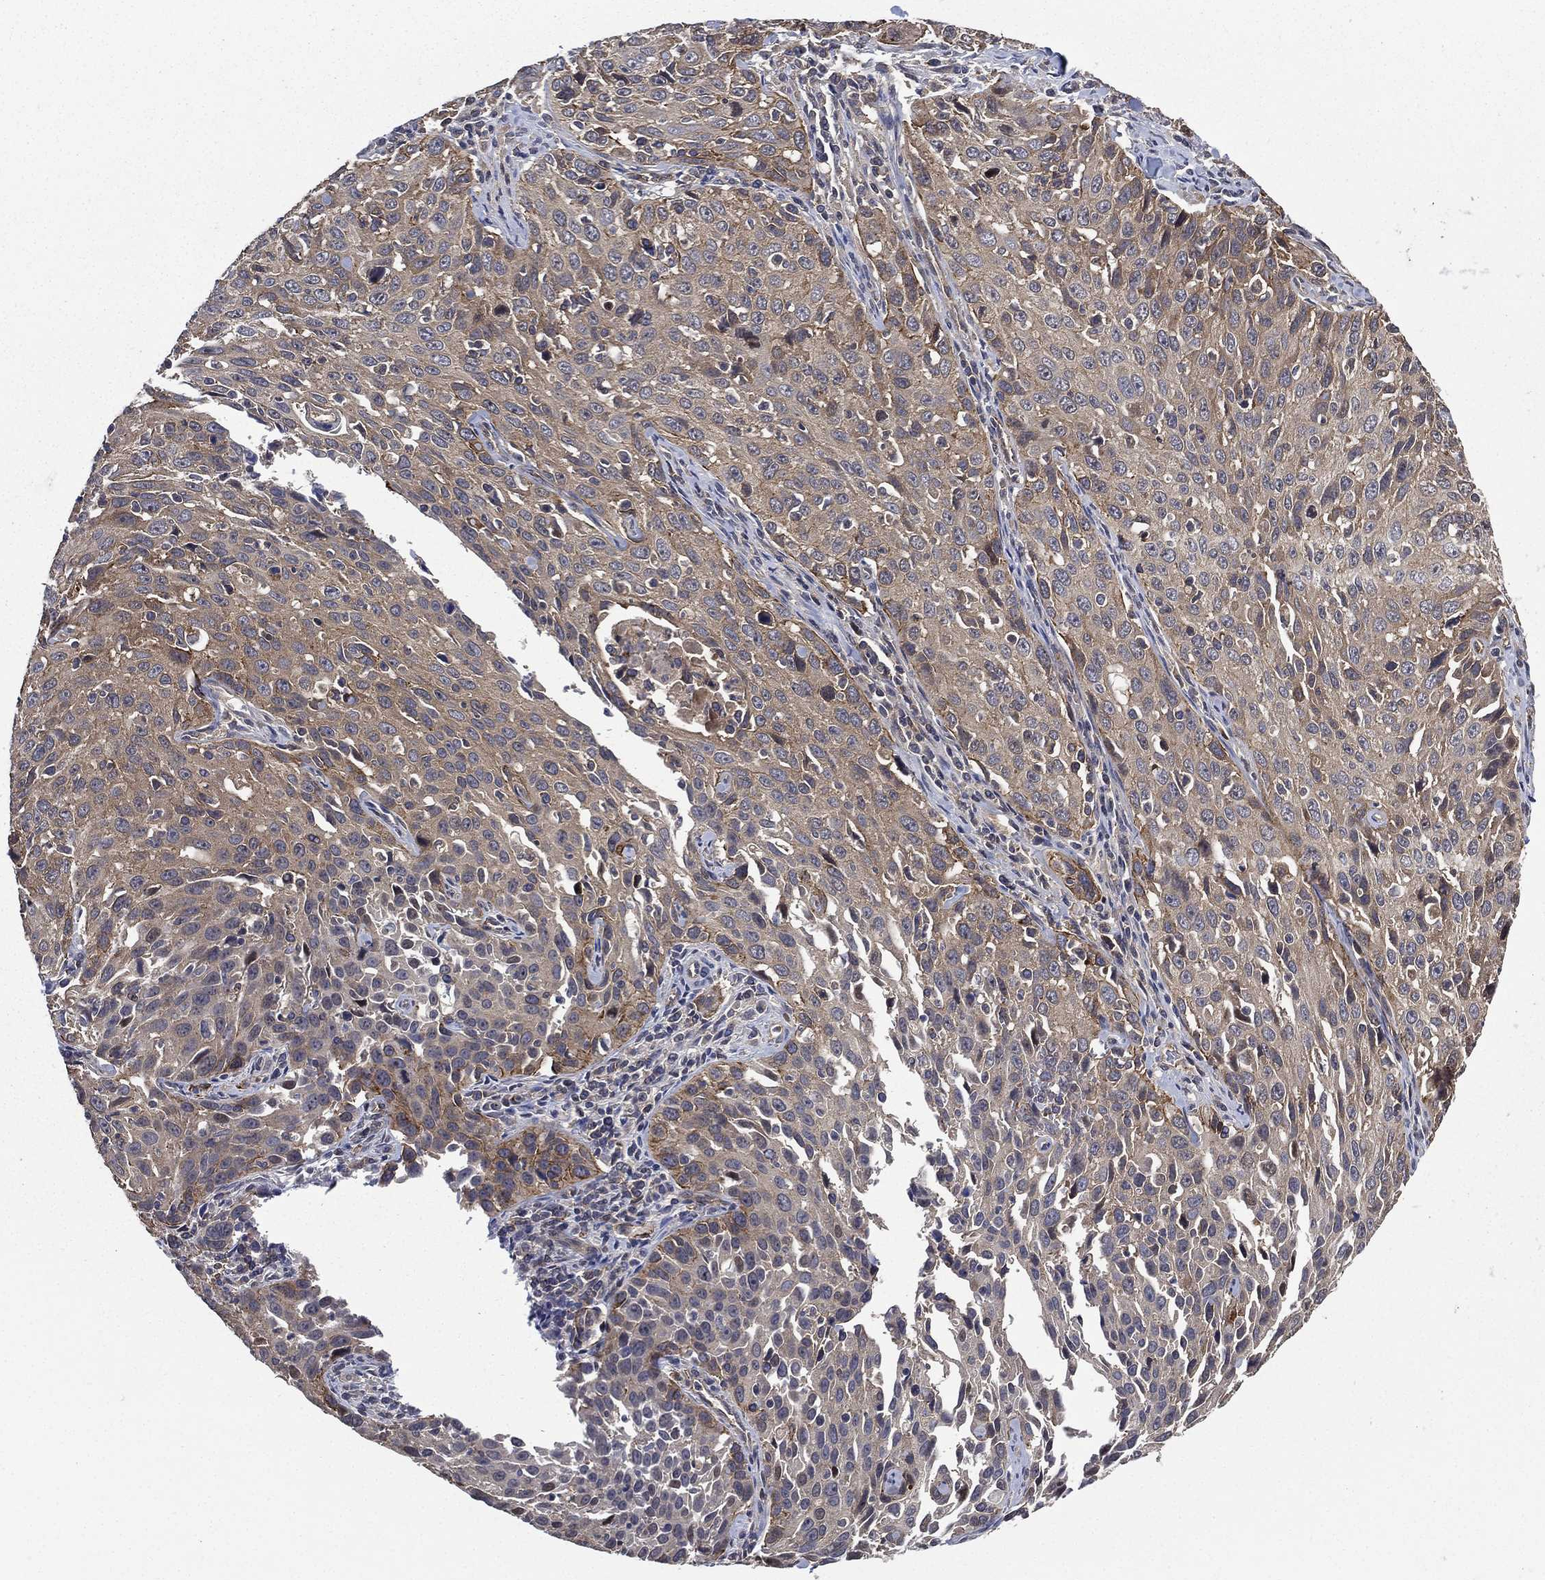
{"staining": {"intensity": "moderate", "quantity": "25%-75%", "location": "cytoplasmic/membranous"}, "tissue": "cervical cancer", "cell_type": "Tumor cells", "image_type": "cancer", "snomed": [{"axis": "morphology", "description": "Squamous cell carcinoma, NOS"}, {"axis": "topography", "description": "Cervix"}], "caption": "Human cervical cancer (squamous cell carcinoma) stained with a protein marker shows moderate staining in tumor cells.", "gene": "SMPD3", "patient": {"sex": "female", "age": 26}}